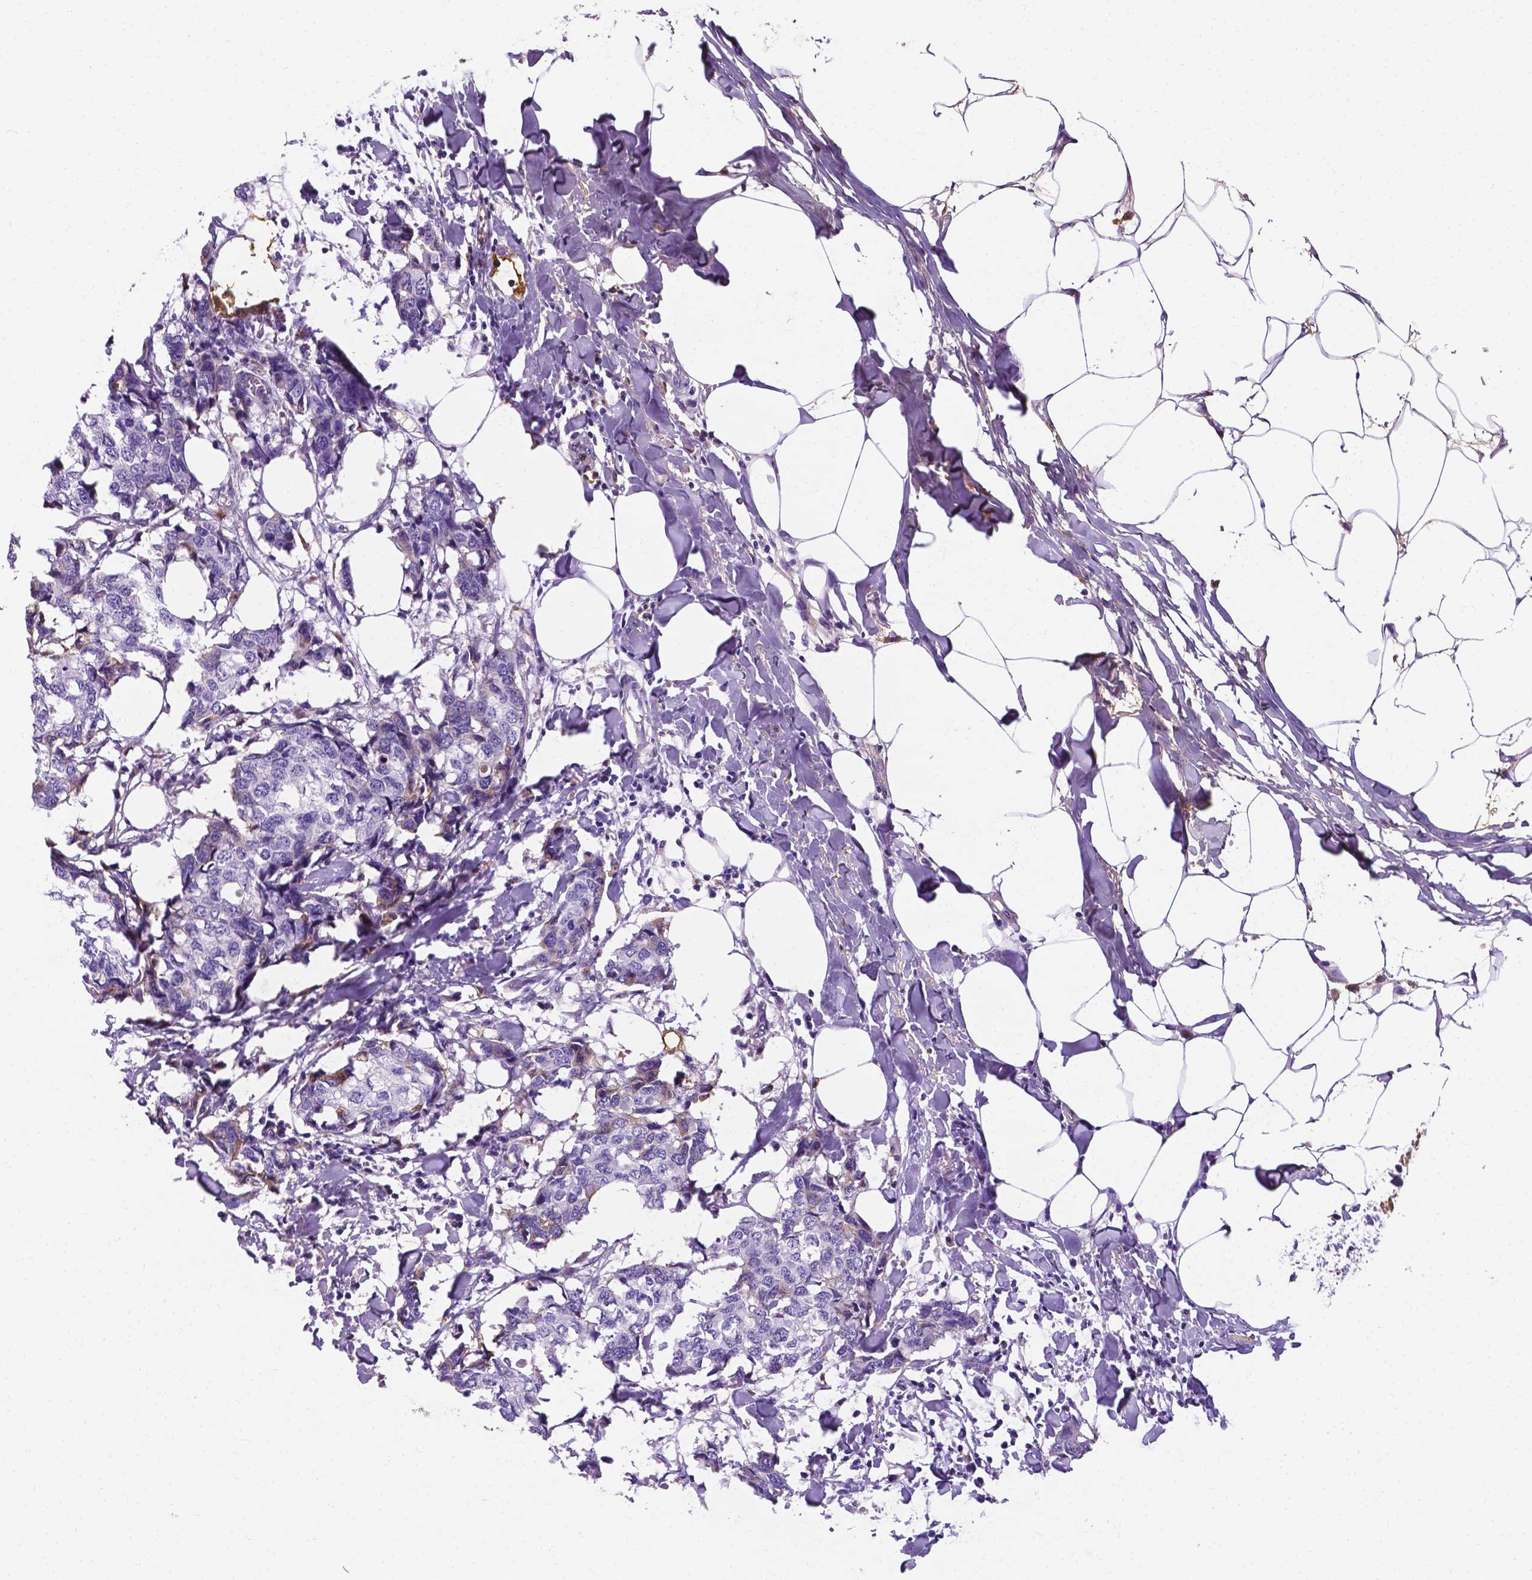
{"staining": {"intensity": "negative", "quantity": "none", "location": "none"}, "tissue": "breast cancer", "cell_type": "Tumor cells", "image_type": "cancer", "snomed": [{"axis": "morphology", "description": "Duct carcinoma"}, {"axis": "topography", "description": "Breast"}], "caption": "Immunohistochemistry (IHC) photomicrograph of human breast infiltrating ductal carcinoma stained for a protein (brown), which shows no staining in tumor cells.", "gene": "APOE", "patient": {"sex": "female", "age": 27}}